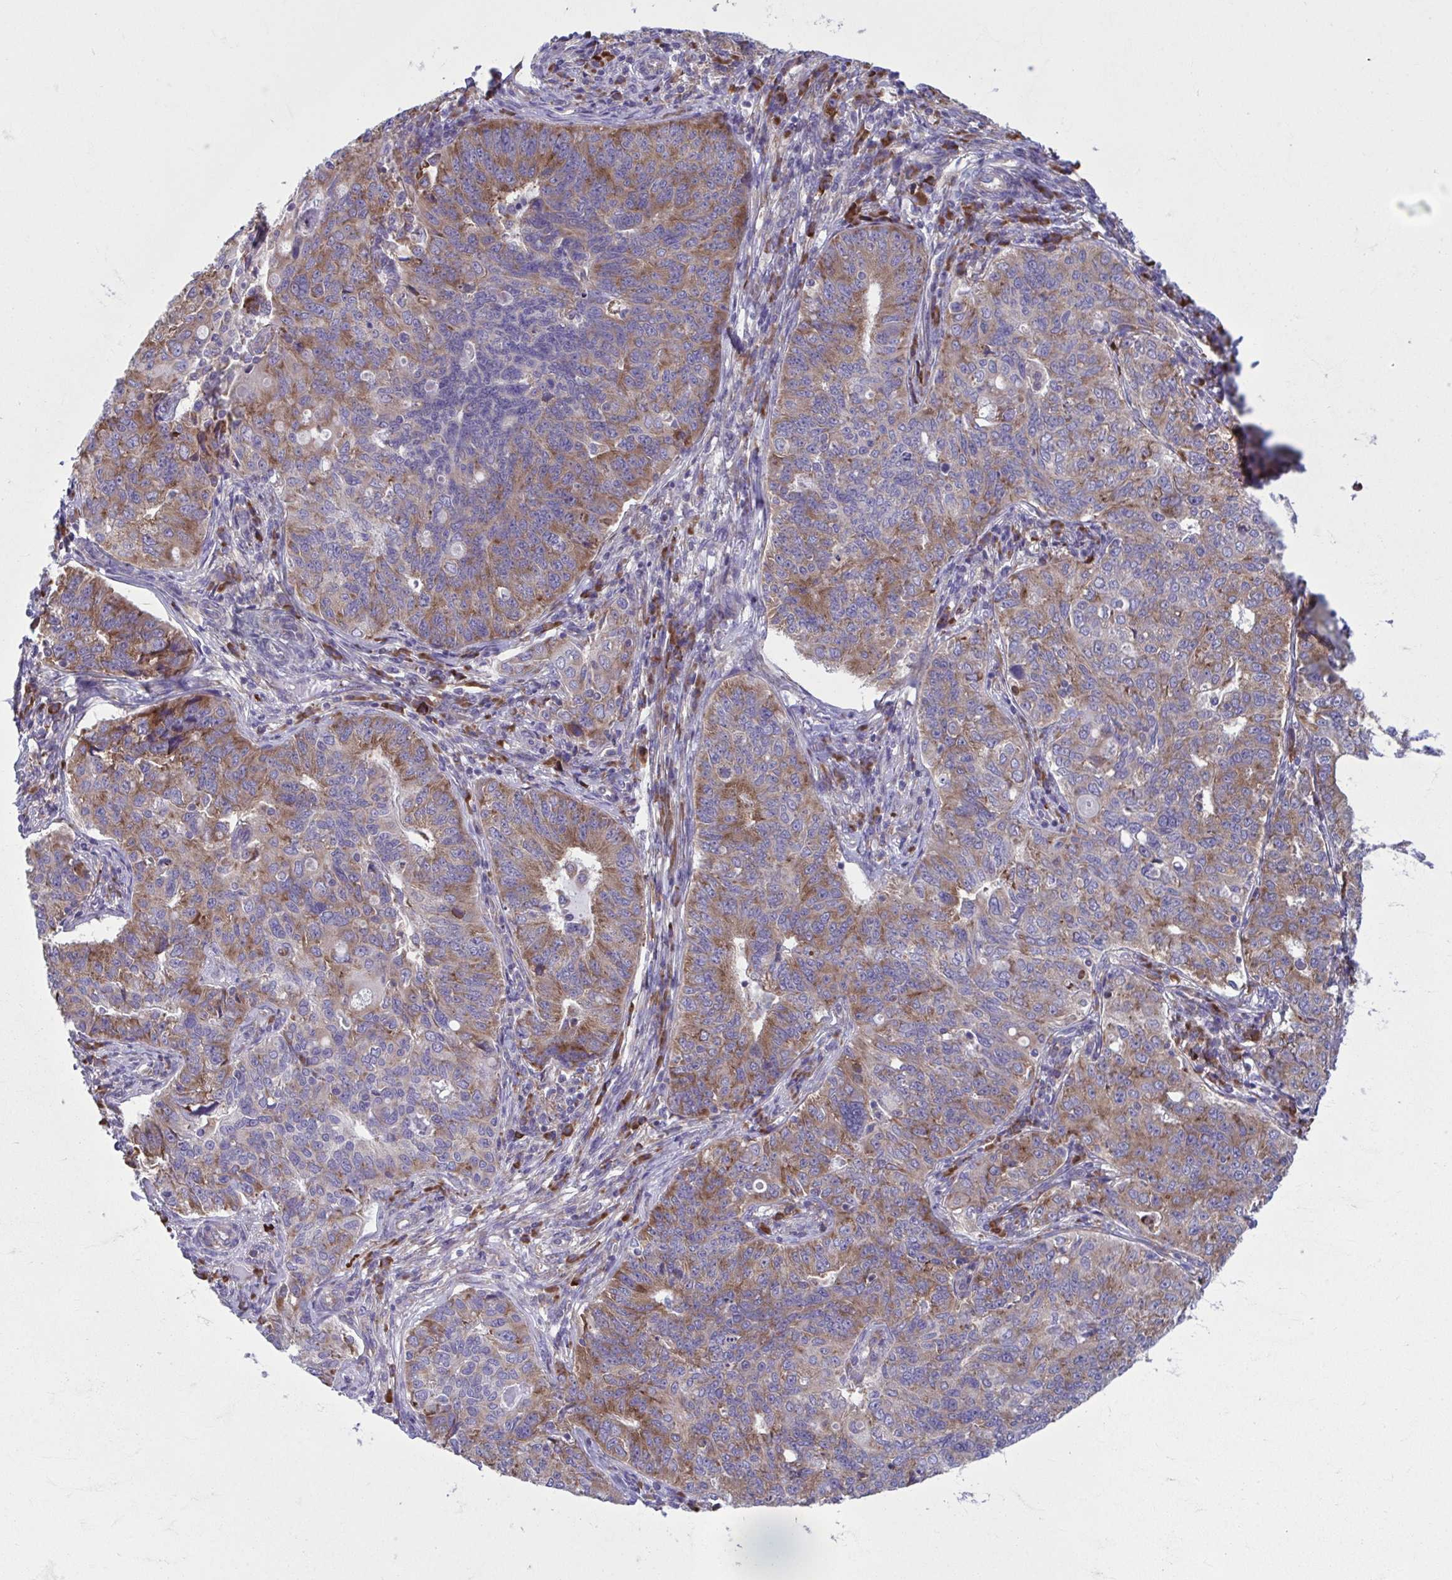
{"staining": {"intensity": "moderate", "quantity": ">75%", "location": "cytoplasmic/membranous"}, "tissue": "endometrial cancer", "cell_type": "Tumor cells", "image_type": "cancer", "snomed": [{"axis": "morphology", "description": "Adenocarcinoma, NOS"}, {"axis": "topography", "description": "Endometrium"}], "caption": "A high-resolution photomicrograph shows immunohistochemistry (IHC) staining of endometrial cancer (adenocarcinoma), which displays moderate cytoplasmic/membranous positivity in about >75% of tumor cells.", "gene": "RPS16", "patient": {"sex": "female", "age": 43}}